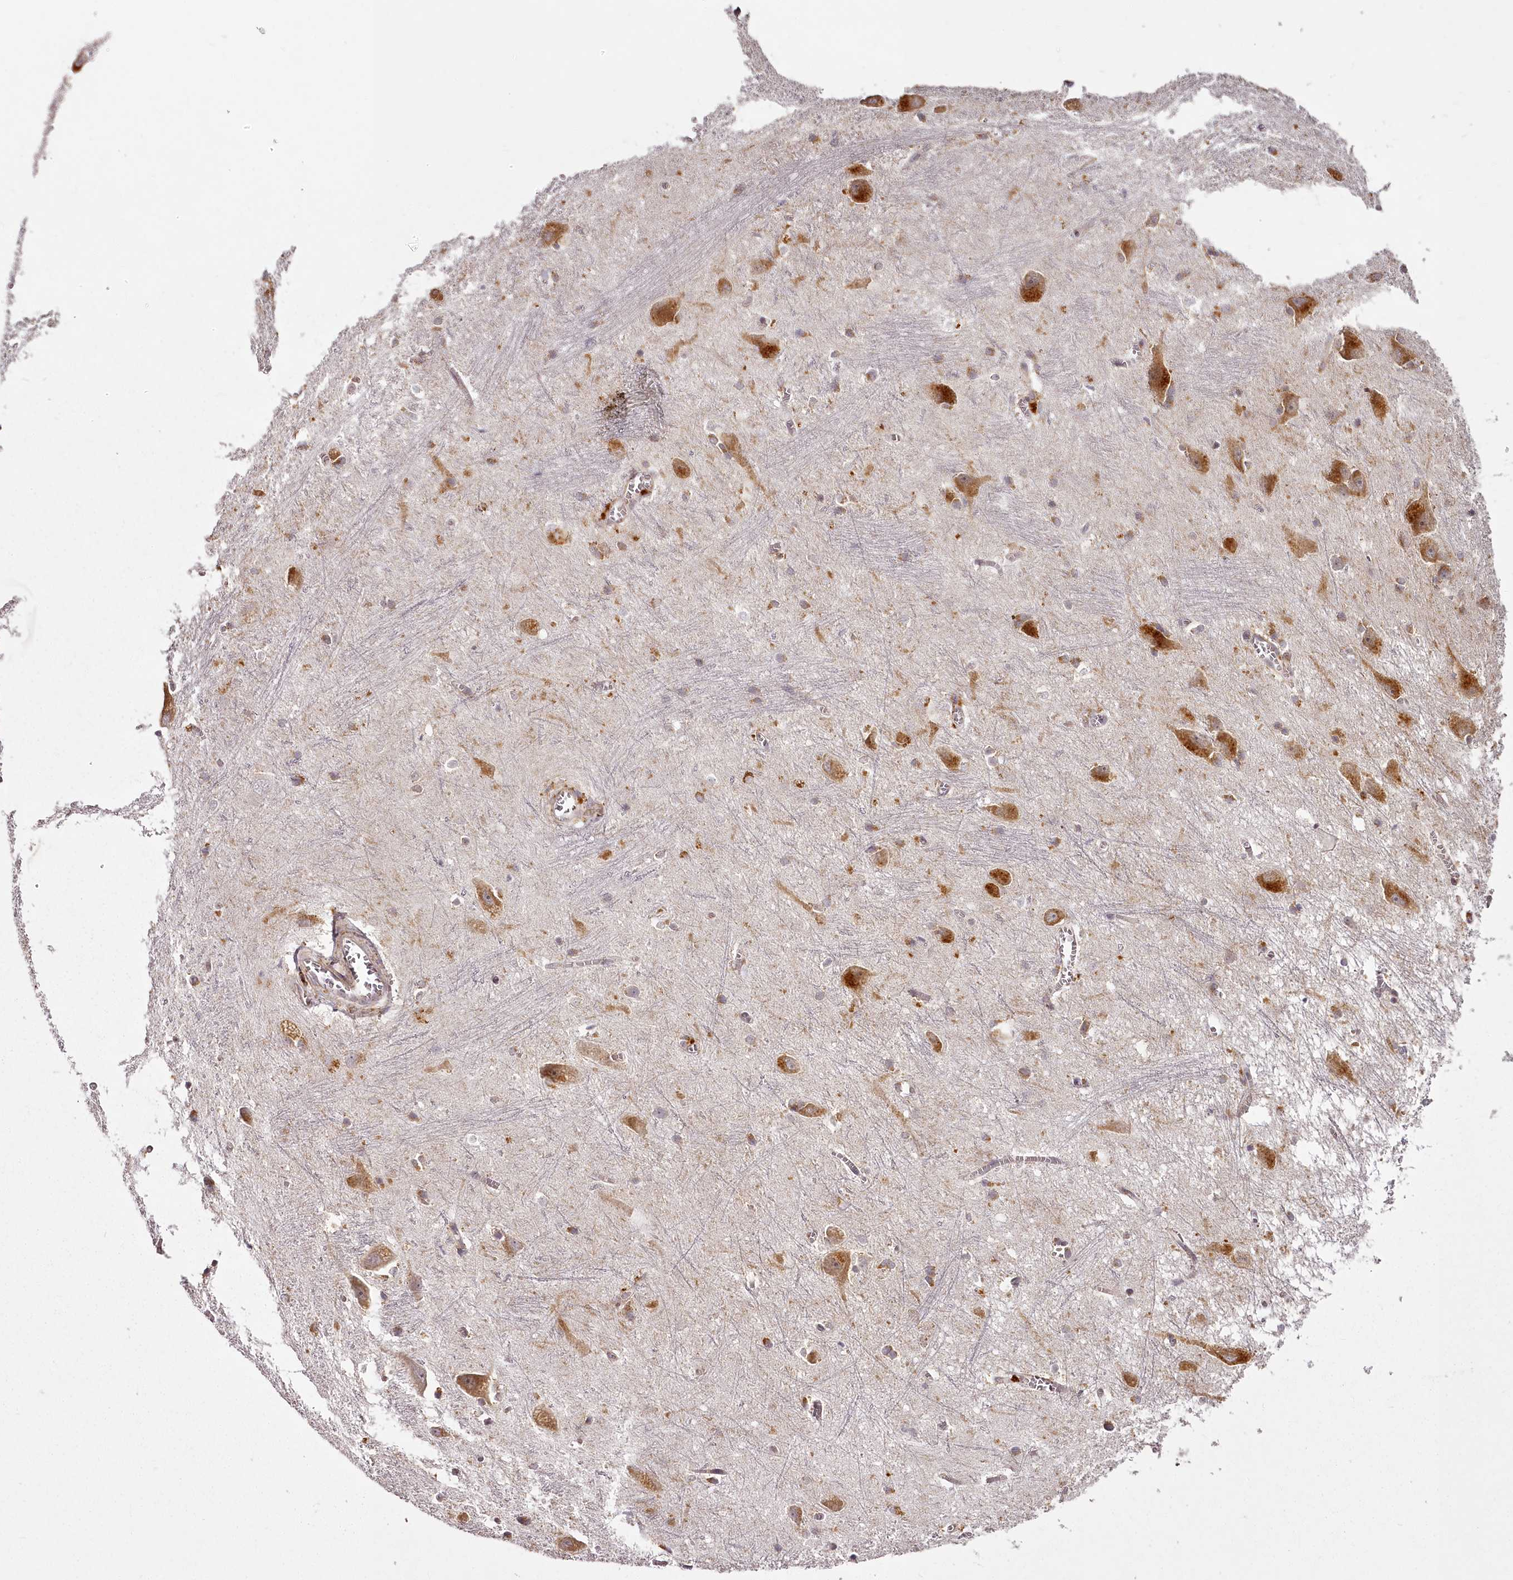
{"staining": {"intensity": "moderate", "quantity": "<25%", "location": "cytoplasmic/membranous"}, "tissue": "caudate", "cell_type": "Glial cells", "image_type": "normal", "snomed": [{"axis": "morphology", "description": "Normal tissue, NOS"}, {"axis": "topography", "description": "Lateral ventricle wall"}], "caption": "High-magnification brightfield microscopy of unremarkable caudate stained with DAB (3,3'-diaminobenzidine) (brown) and counterstained with hematoxylin (blue). glial cells exhibit moderate cytoplasmic/membranous positivity is seen in approximately<25% of cells.", "gene": "CHCHD2", "patient": {"sex": "male", "age": 37}}